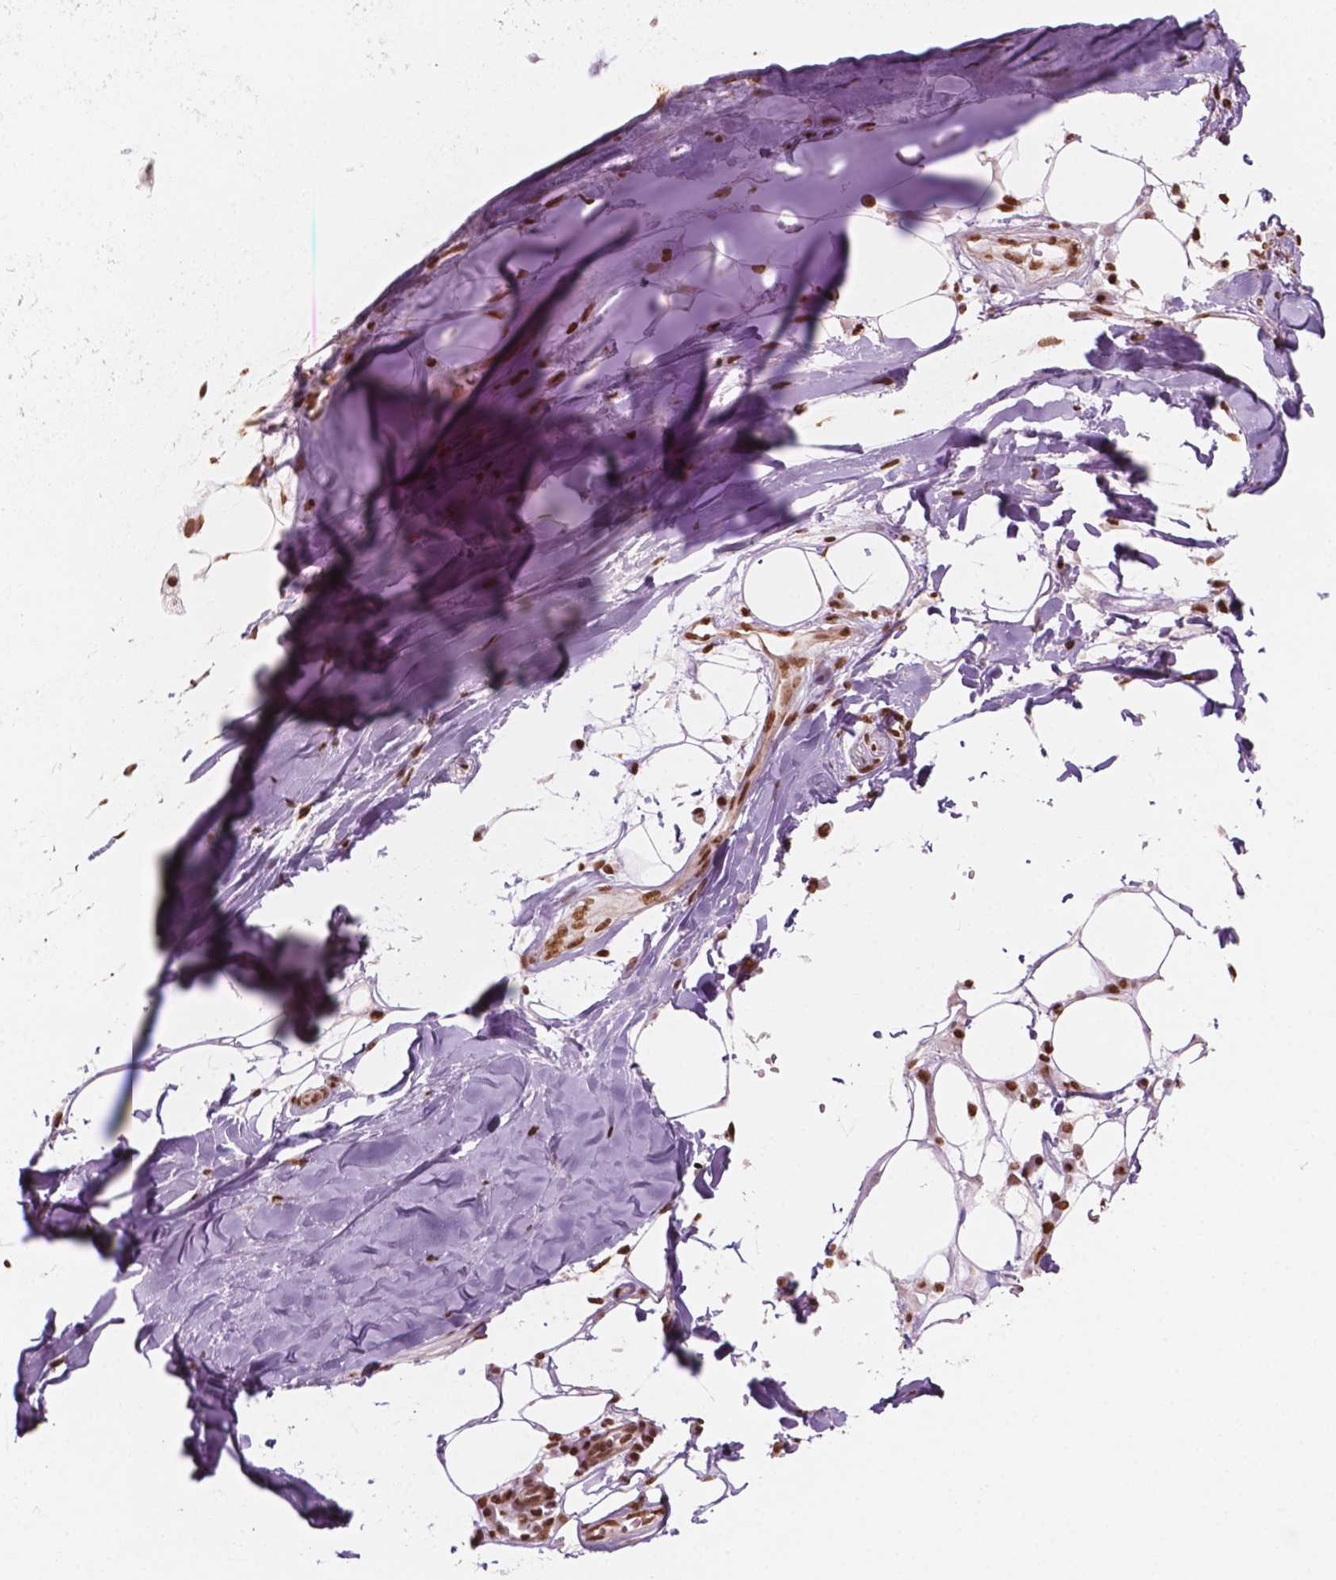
{"staining": {"intensity": "strong", "quantity": ">75%", "location": "nuclear"}, "tissue": "adipose tissue", "cell_type": "Adipocytes", "image_type": "normal", "snomed": [{"axis": "morphology", "description": "Normal tissue, NOS"}, {"axis": "morphology", "description": "Squamous cell carcinoma, NOS"}, {"axis": "topography", "description": "Cartilage tissue"}, {"axis": "topography", "description": "Bronchus"}, {"axis": "topography", "description": "Lung"}], "caption": "Unremarkable adipose tissue shows strong nuclear positivity in about >75% of adipocytes (DAB (3,3'-diaminobenzidine) = brown stain, brightfield microscopy at high magnification)..", "gene": "GTF3C5", "patient": {"sex": "male", "age": 66}}